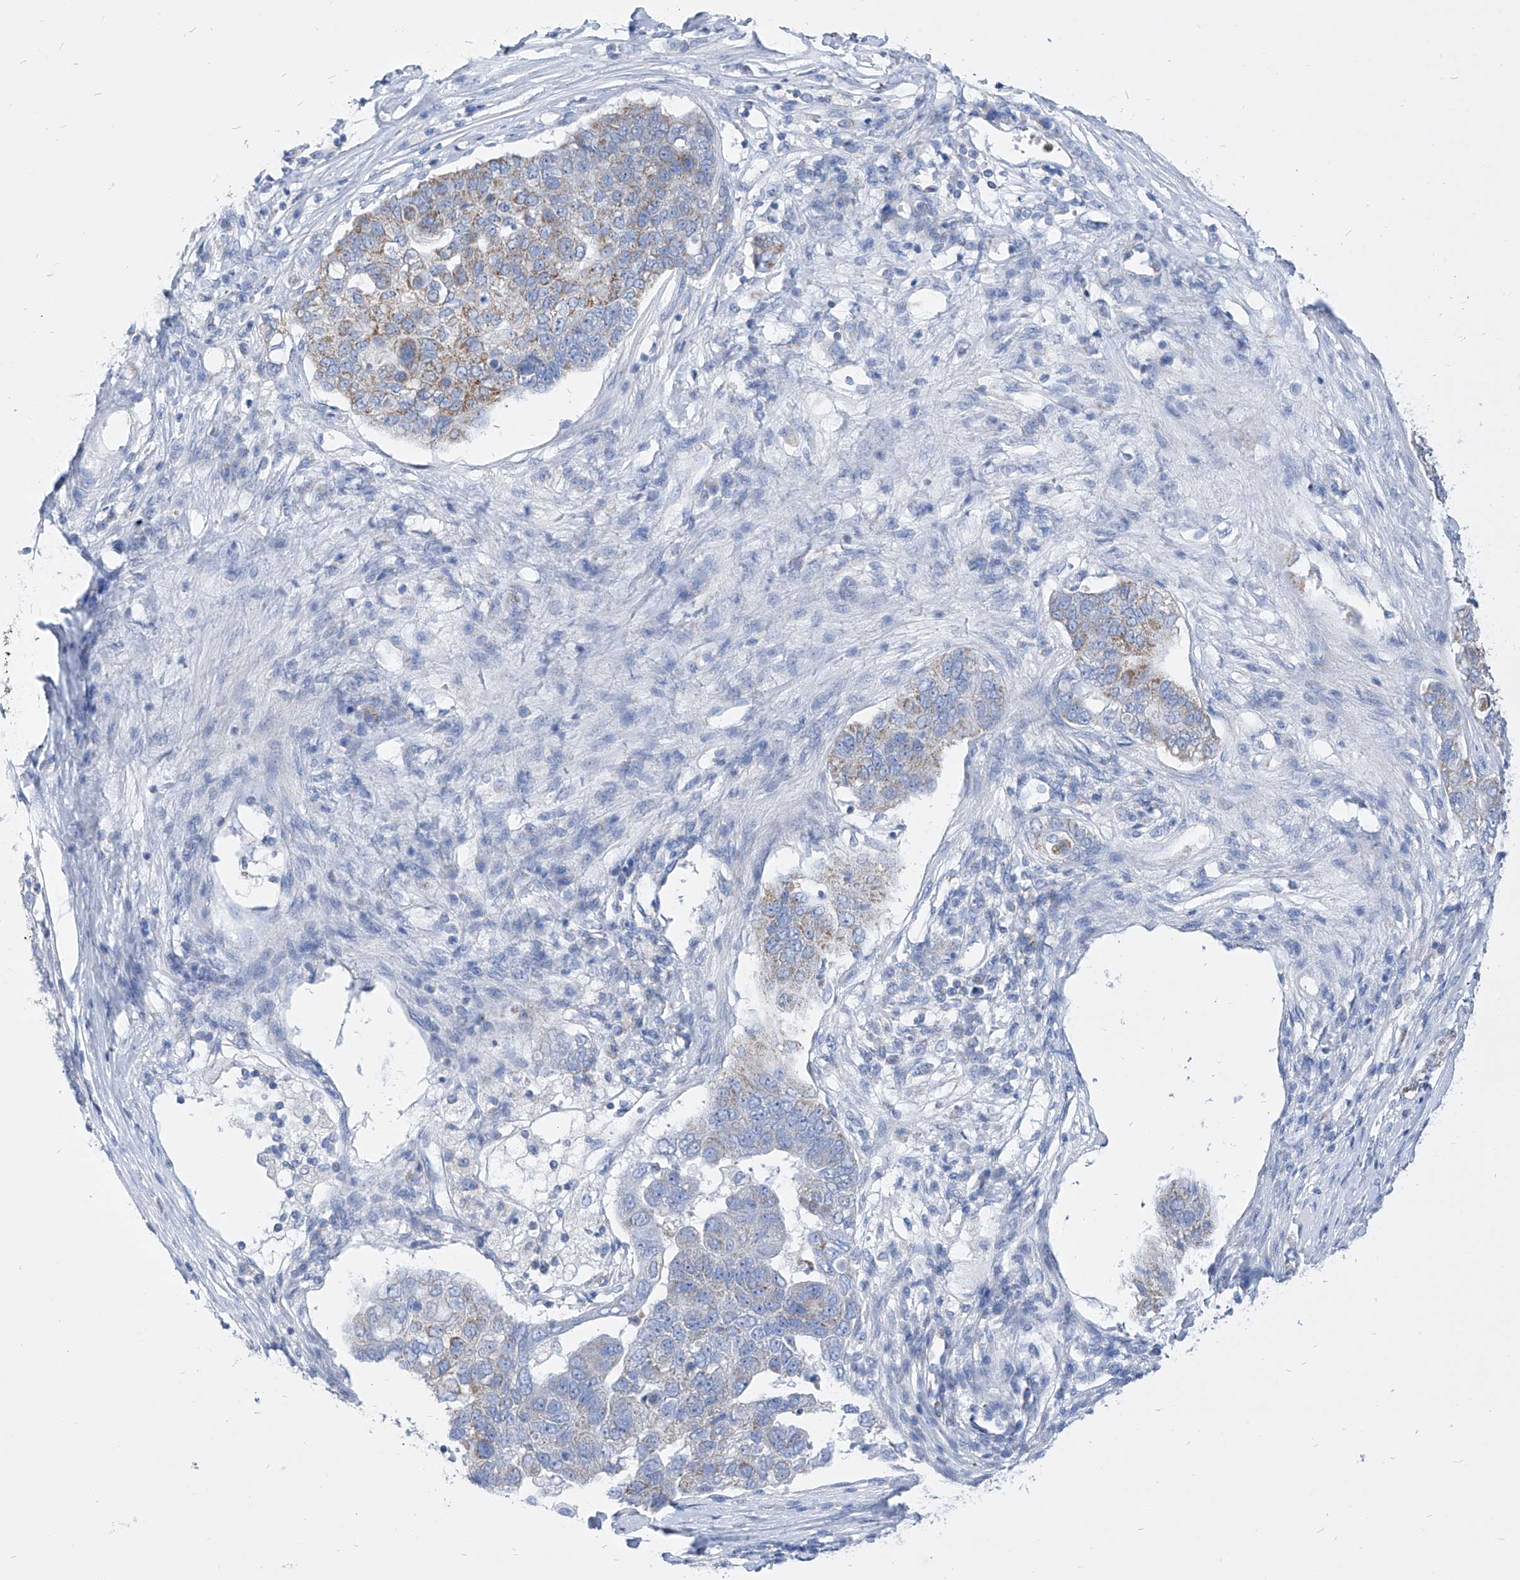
{"staining": {"intensity": "weak", "quantity": "<25%", "location": "cytoplasmic/membranous"}, "tissue": "pancreatic cancer", "cell_type": "Tumor cells", "image_type": "cancer", "snomed": [{"axis": "morphology", "description": "Adenocarcinoma, NOS"}, {"axis": "topography", "description": "Pancreas"}], "caption": "Pancreatic cancer was stained to show a protein in brown. There is no significant expression in tumor cells.", "gene": "COQ3", "patient": {"sex": "female", "age": 61}}